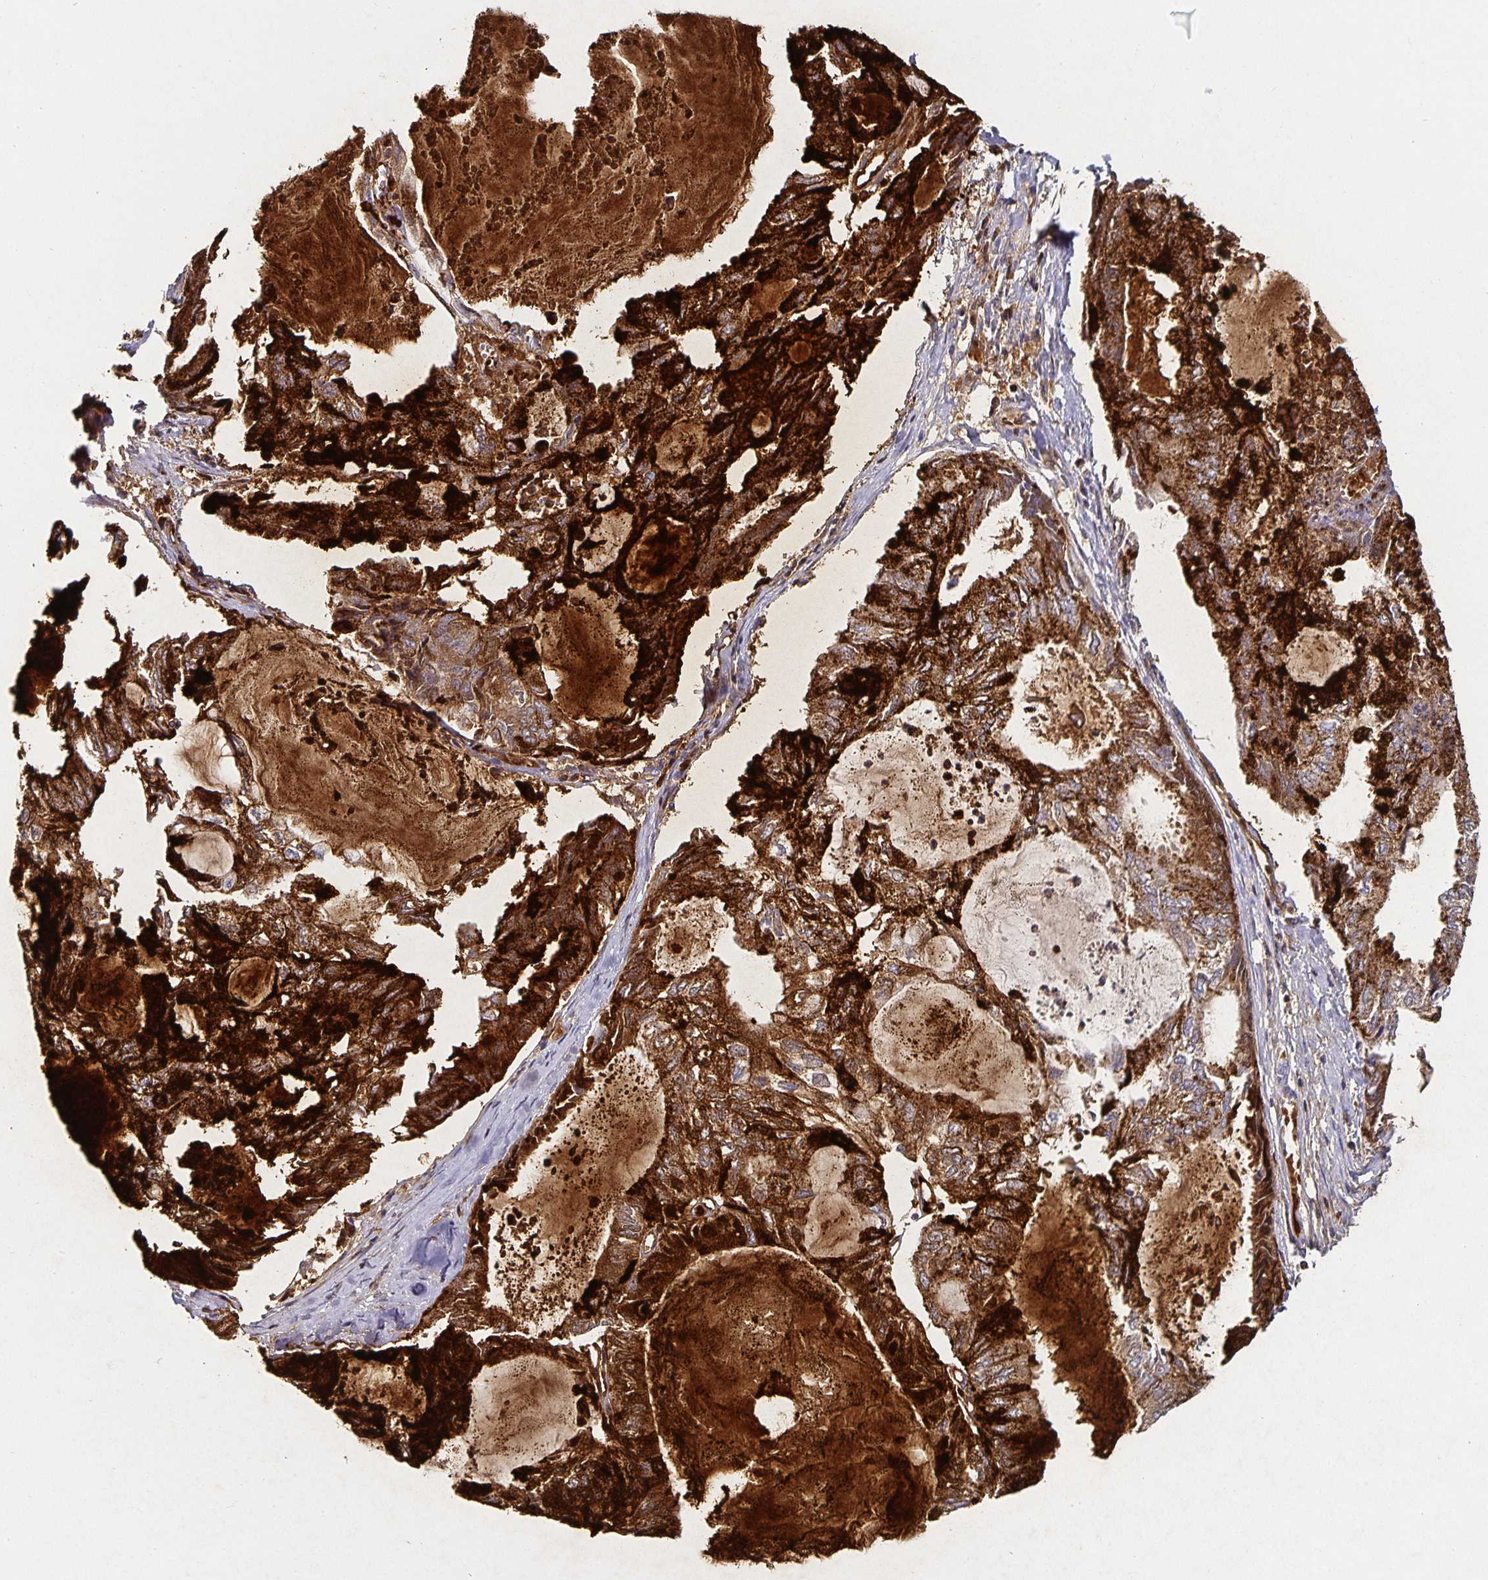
{"staining": {"intensity": "strong", "quantity": "25%-75%", "location": "cytoplasmic/membranous"}, "tissue": "endometrial cancer", "cell_type": "Tumor cells", "image_type": "cancer", "snomed": [{"axis": "morphology", "description": "Adenocarcinoma, NOS"}, {"axis": "topography", "description": "Endometrium"}], "caption": "The immunohistochemical stain shows strong cytoplasmic/membranous expression in tumor cells of endometrial adenocarcinoma tissue. (Brightfield microscopy of DAB IHC at high magnification).", "gene": "CHGA", "patient": {"sex": "female", "age": 80}}